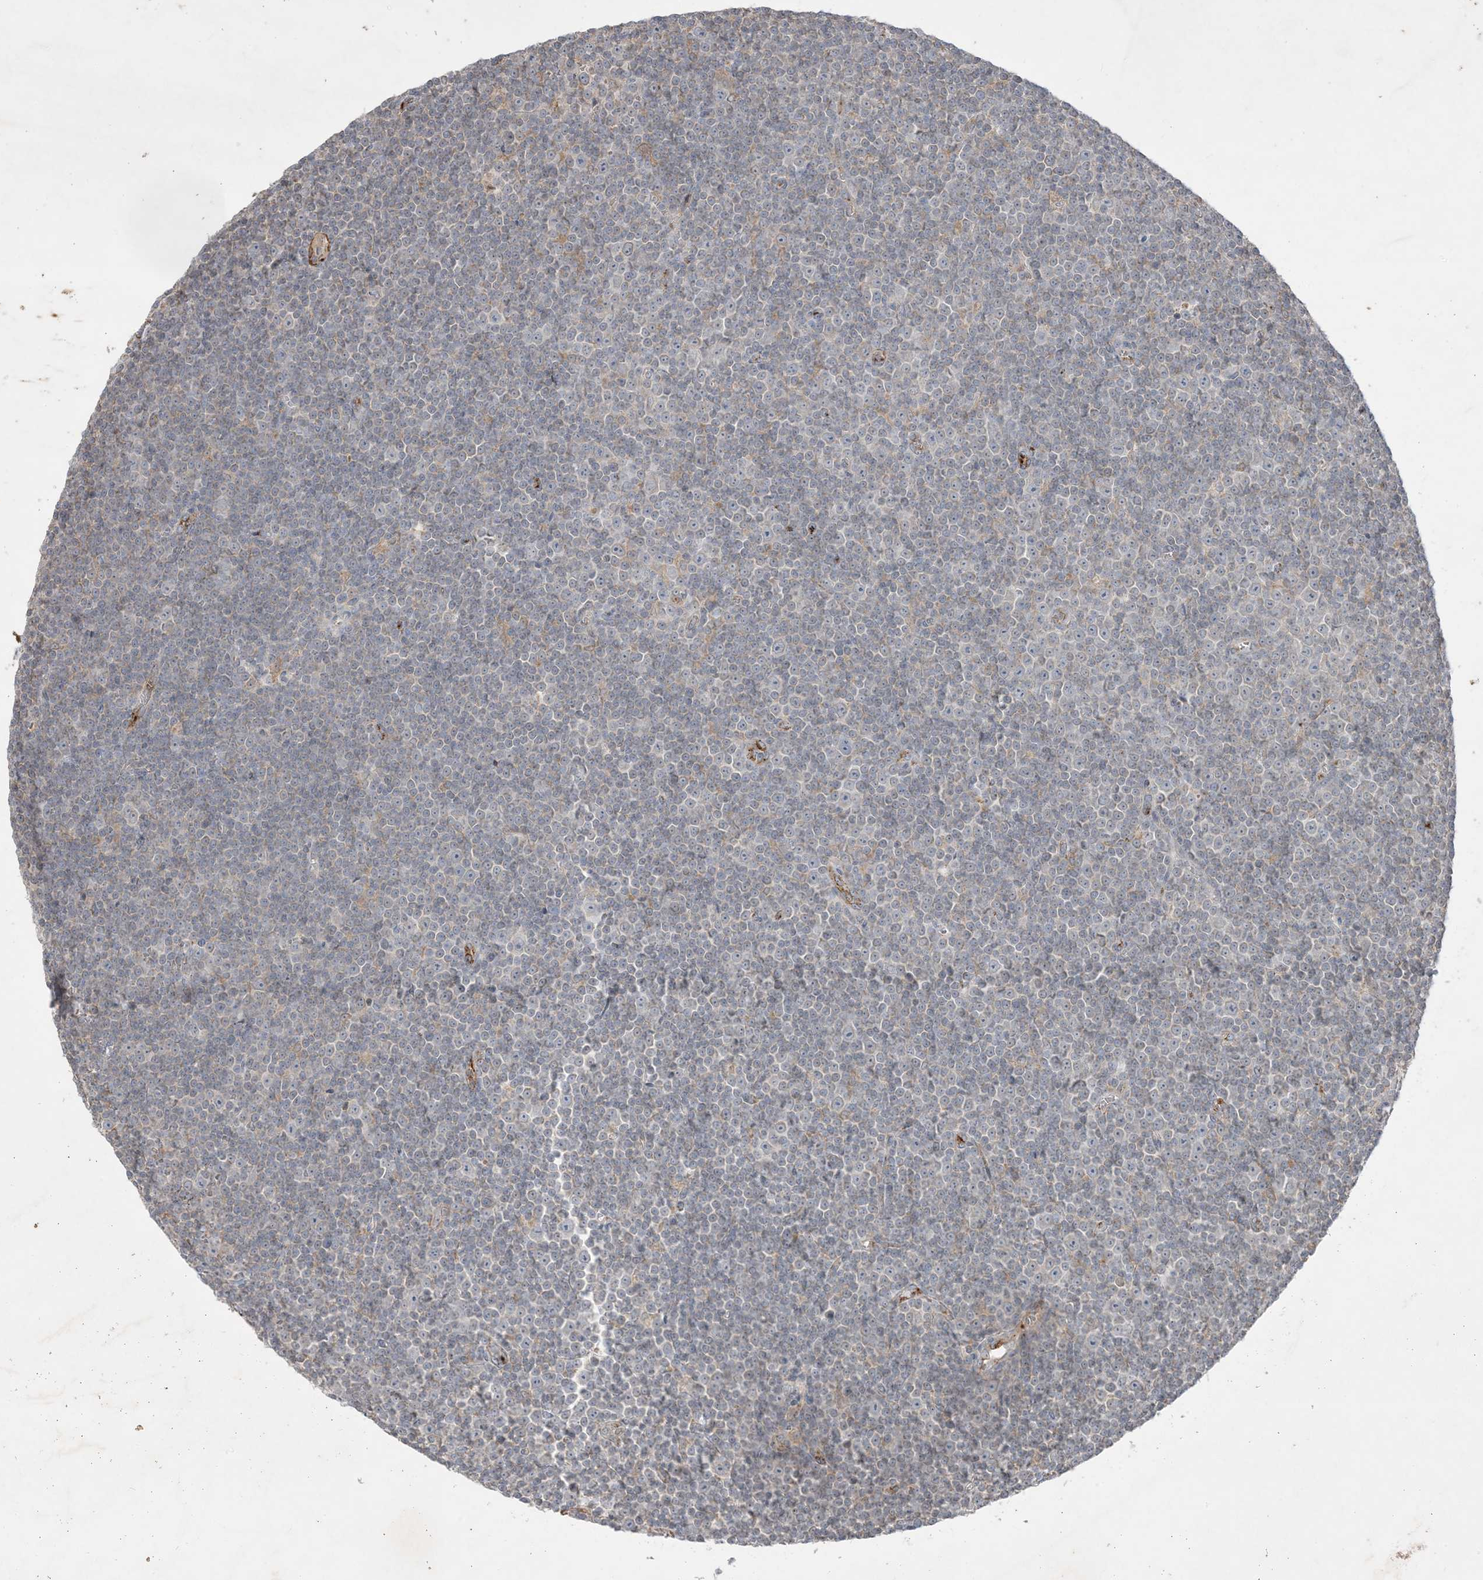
{"staining": {"intensity": "negative", "quantity": "none", "location": "none"}, "tissue": "lymphoma", "cell_type": "Tumor cells", "image_type": "cancer", "snomed": [{"axis": "morphology", "description": "Malignant lymphoma, non-Hodgkin's type, Low grade"}, {"axis": "topography", "description": "Lymph node"}], "caption": "Tumor cells show no significant protein positivity in lymphoma.", "gene": "PRSS36", "patient": {"sex": "female", "age": 67}}